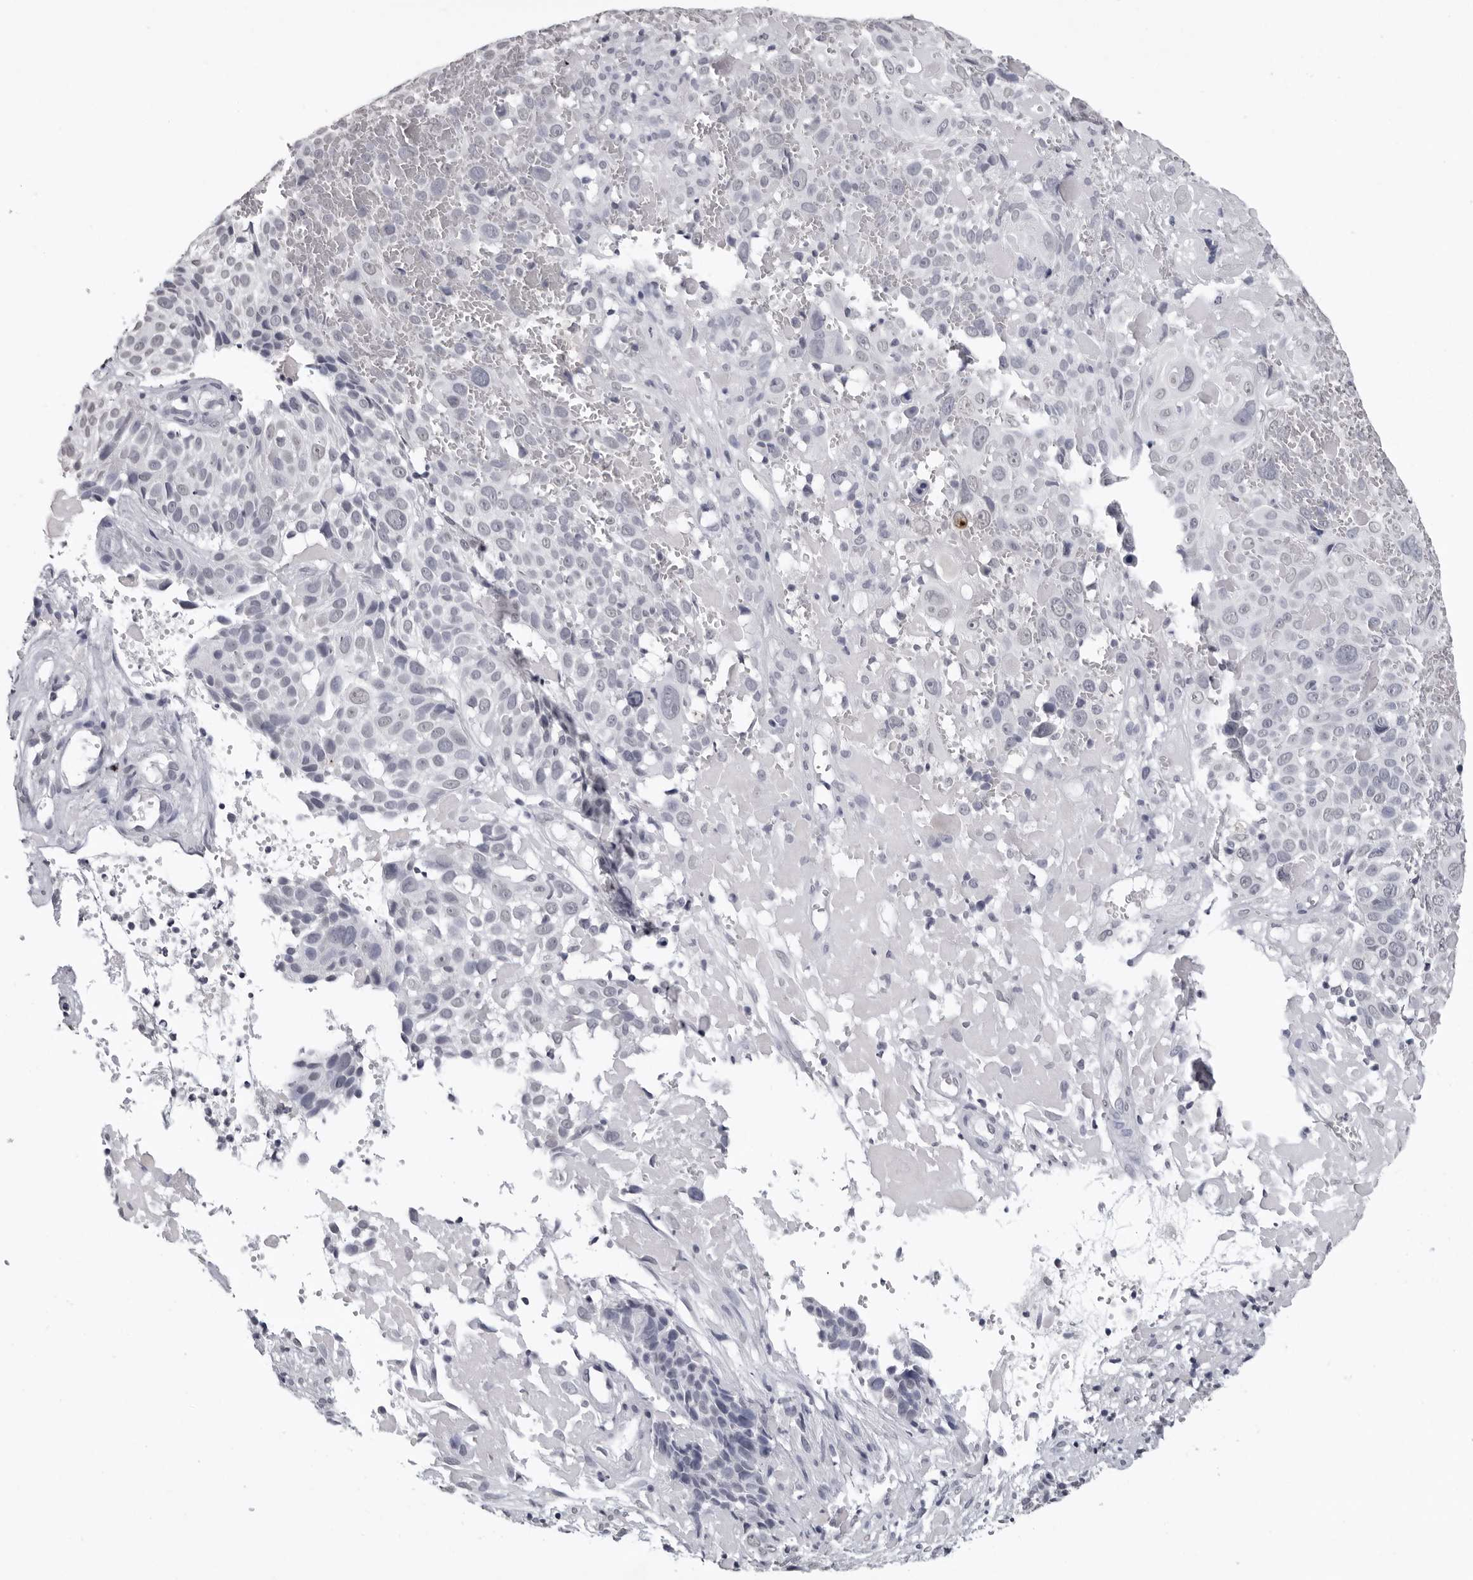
{"staining": {"intensity": "negative", "quantity": "none", "location": "none"}, "tissue": "cervical cancer", "cell_type": "Tumor cells", "image_type": "cancer", "snomed": [{"axis": "morphology", "description": "Squamous cell carcinoma, NOS"}, {"axis": "topography", "description": "Cervix"}], "caption": "Human cervical cancer stained for a protein using immunohistochemistry demonstrates no staining in tumor cells.", "gene": "HEPACAM", "patient": {"sex": "female", "age": 74}}